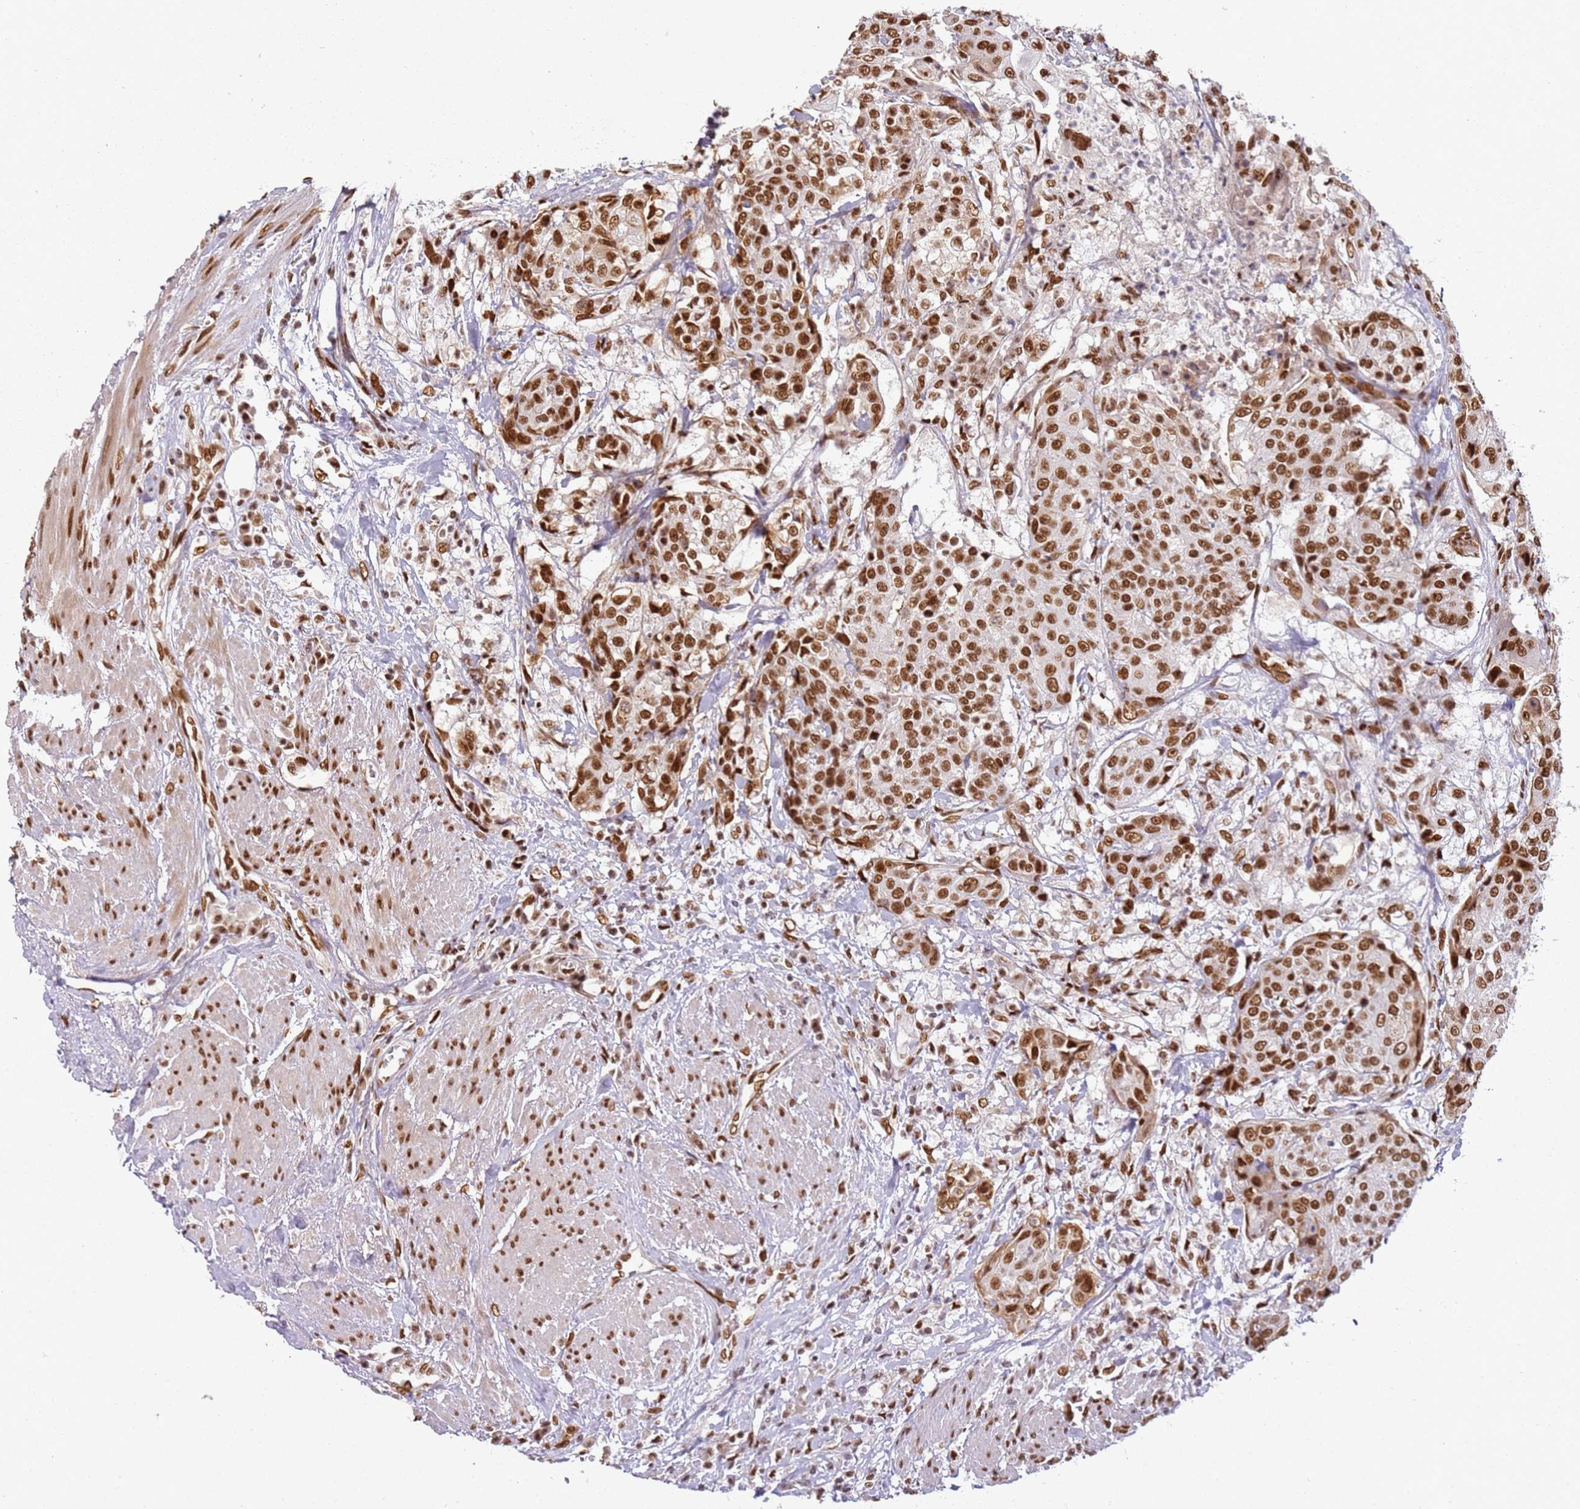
{"staining": {"intensity": "strong", "quantity": ">75%", "location": "nuclear"}, "tissue": "urothelial cancer", "cell_type": "Tumor cells", "image_type": "cancer", "snomed": [{"axis": "morphology", "description": "Urothelial carcinoma, High grade"}, {"axis": "topography", "description": "Urinary bladder"}], "caption": "Tumor cells demonstrate strong nuclear expression in about >75% of cells in urothelial cancer.", "gene": "TENT4A", "patient": {"sex": "female", "age": 63}}